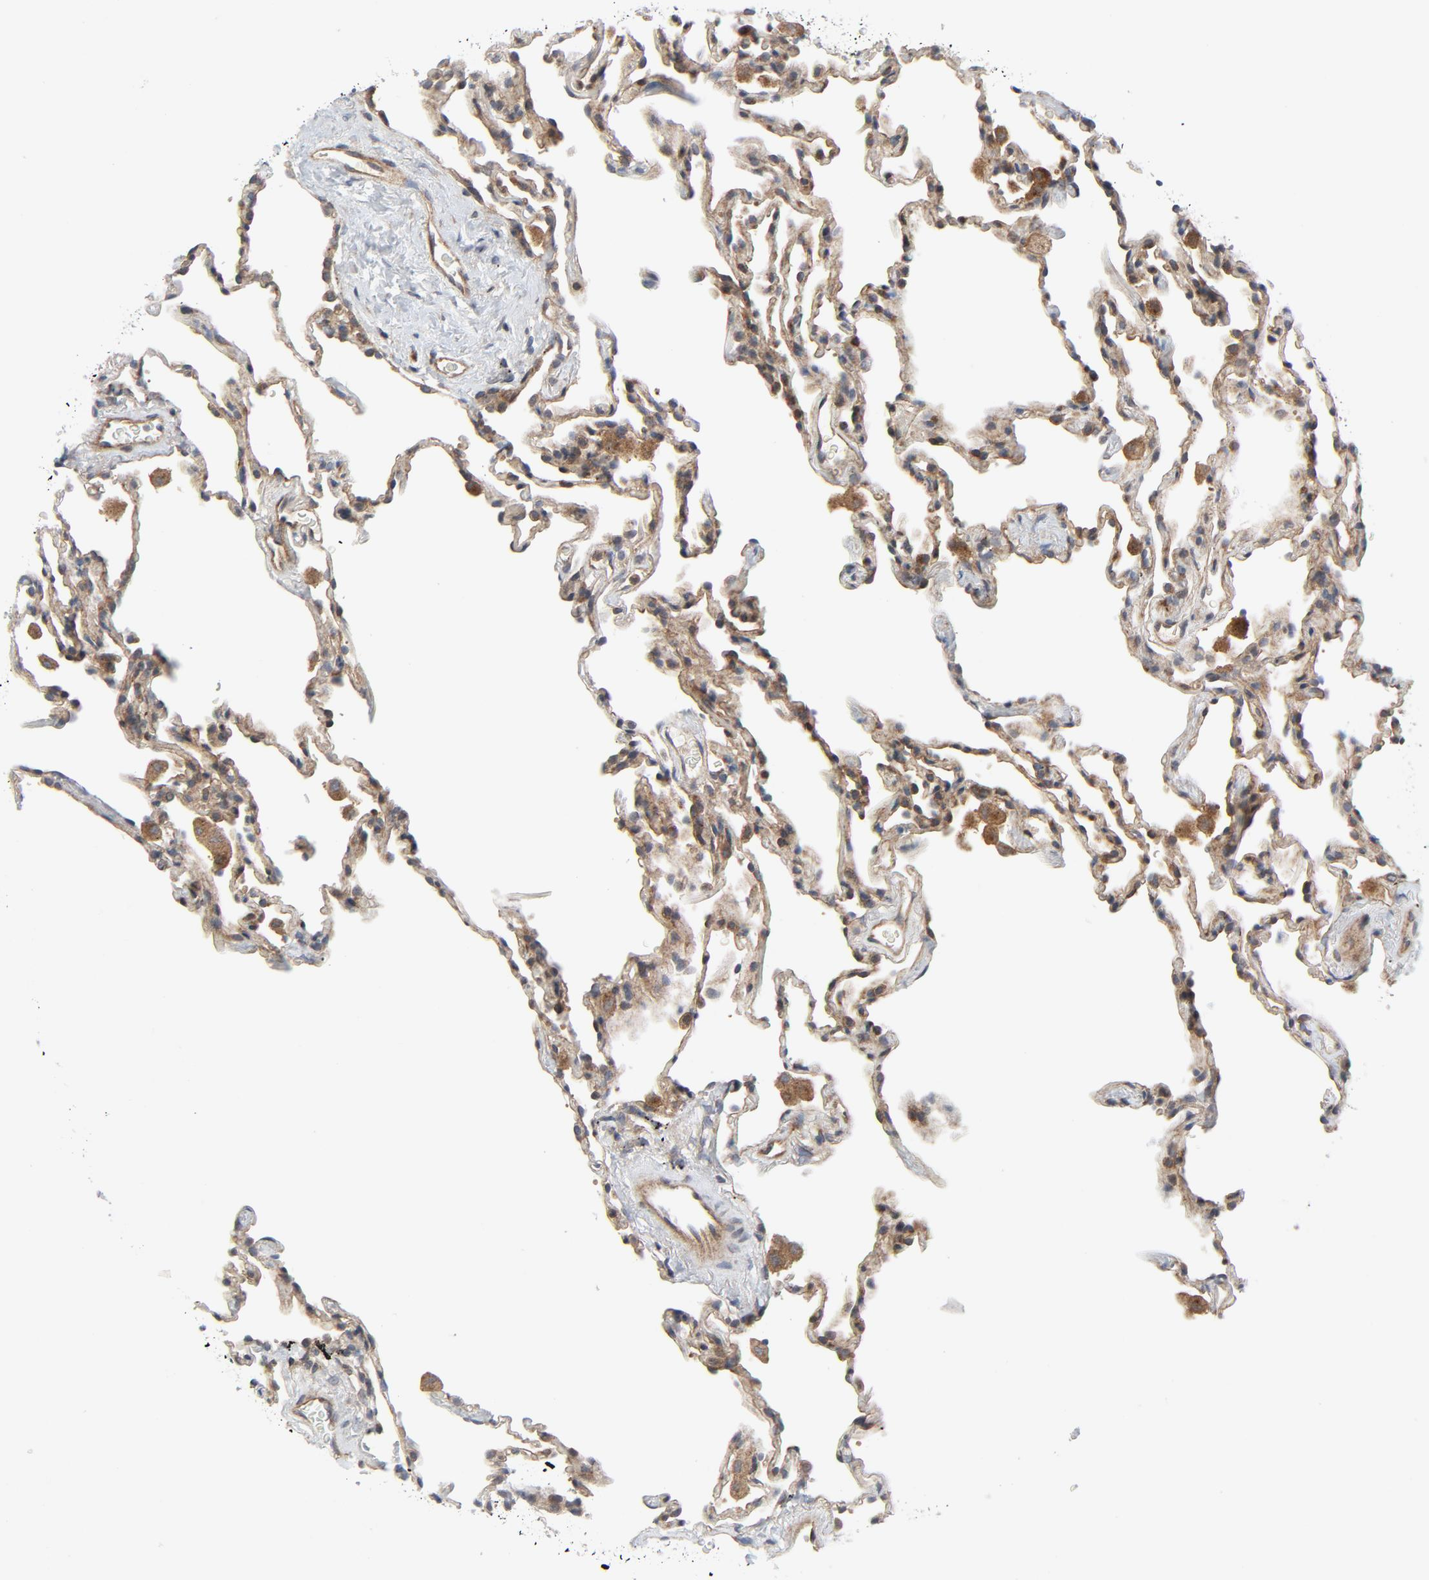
{"staining": {"intensity": "weak", "quantity": ">75%", "location": "cytoplasmic/membranous"}, "tissue": "lung", "cell_type": "Alveolar cells", "image_type": "normal", "snomed": [{"axis": "morphology", "description": "Normal tissue, NOS"}, {"axis": "morphology", "description": "Soft tissue tumor metastatic"}, {"axis": "topography", "description": "Lung"}], "caption": "Alveolar cells exhibit low levels of weak cytoplasmic/membranous expression in approximately >75% of cells in unremarkable human lung. The protein is stained brown, and the nuclei are stained in blue (DAB (3,3'-diaminobenzidine) IHC with brightfield microscopy, high magnification).", "gene": "TSG101", "patient": {"sex": "male", "age": 59}}